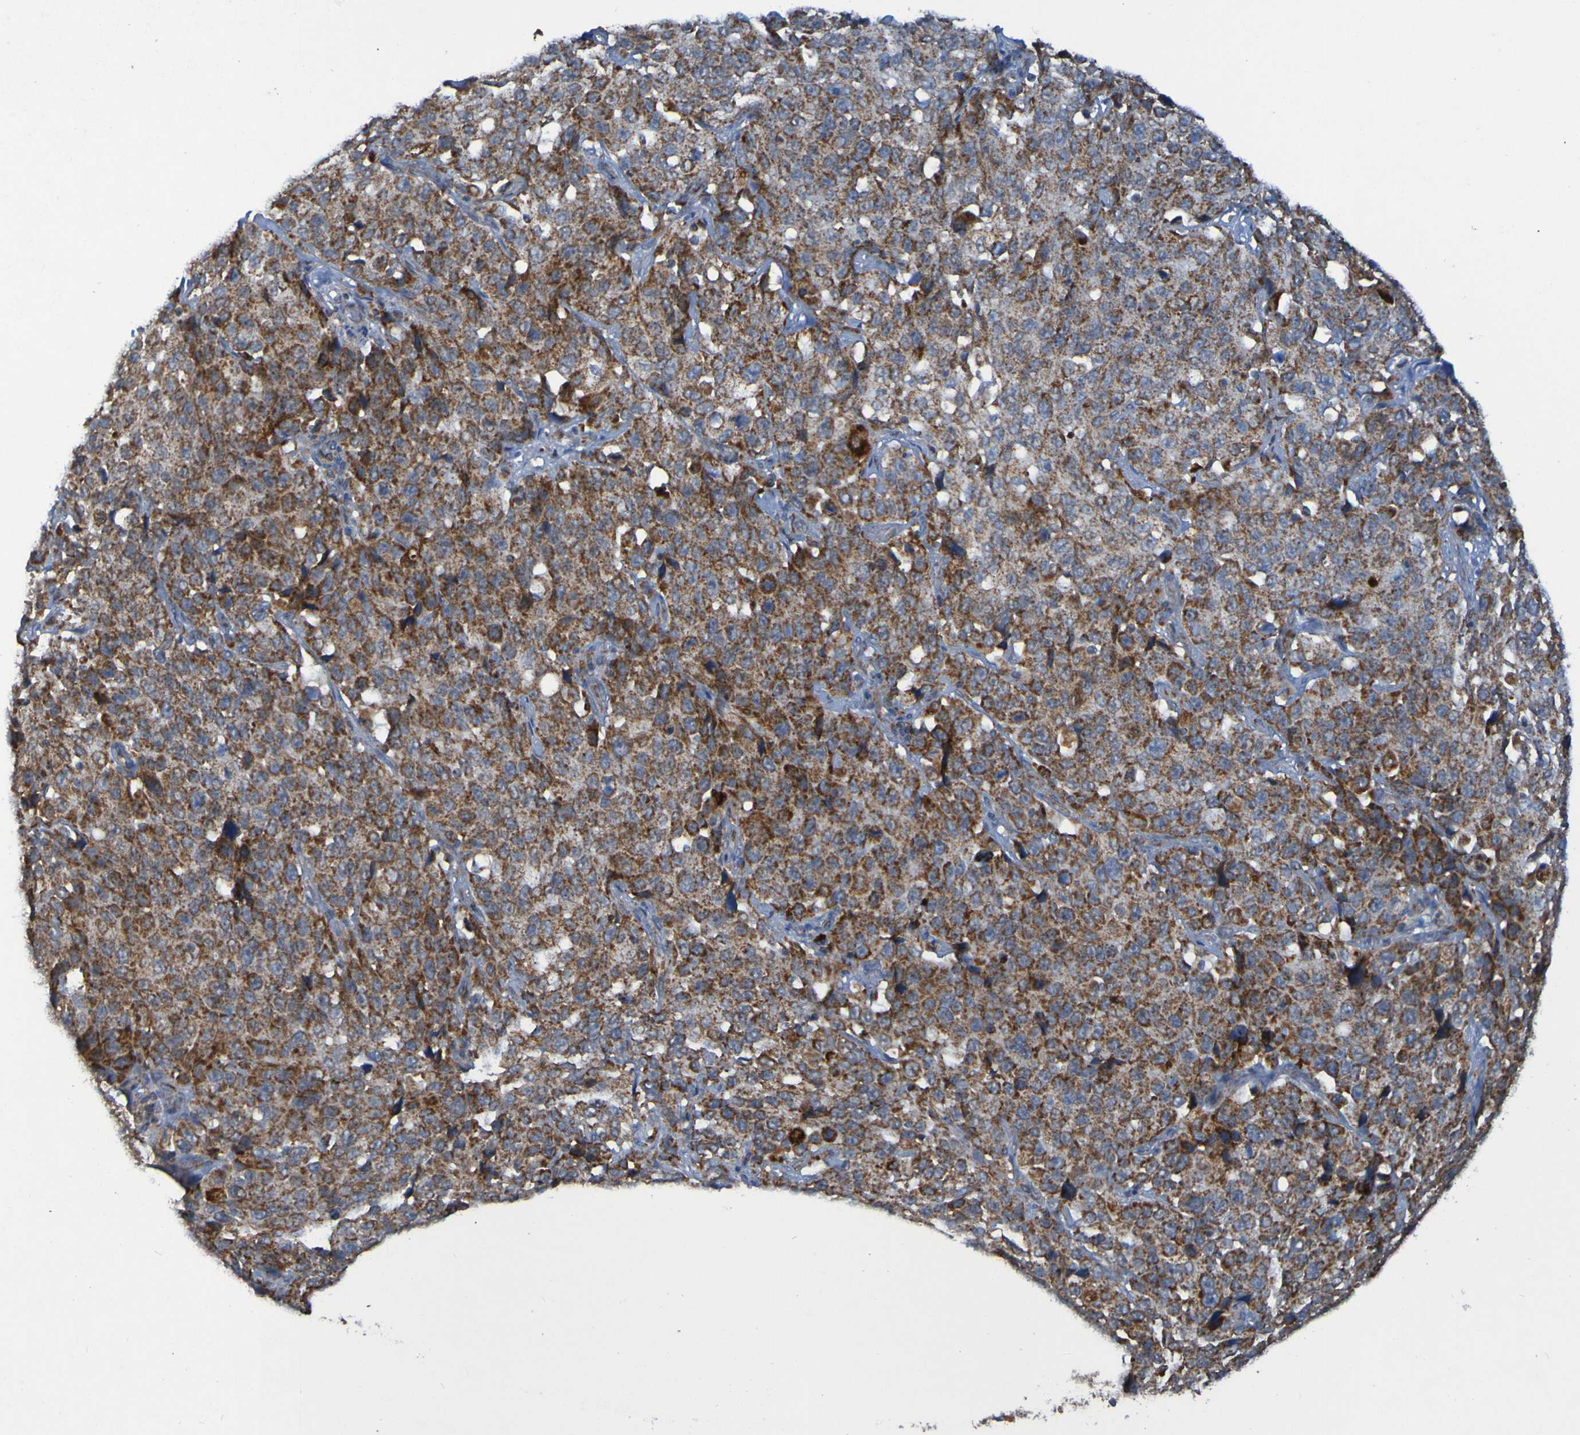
{"staining": {"intensity": "moderate", "quantity": ">75%", "location": "cytoplasmic/membranous"}, "tissue": "stomach cancer", "cell_type": "Tumor cells", "image_type": "cancer", "snomed": [{"axis": "morphology", "description": "Normal tissue, NOS"}, {"axis": "morphology", "description": "Adenocarcinoma, NOS"}, {"axis": "topography", "description": "Stomach"}], "caption": "Moderate cytoplasmic/membranous expression is identified in about >75% of tumor cells in adenocarcinoma (stomach).", "gene": "CCDC51", "patient": {"sex": "male", "age": 48}}